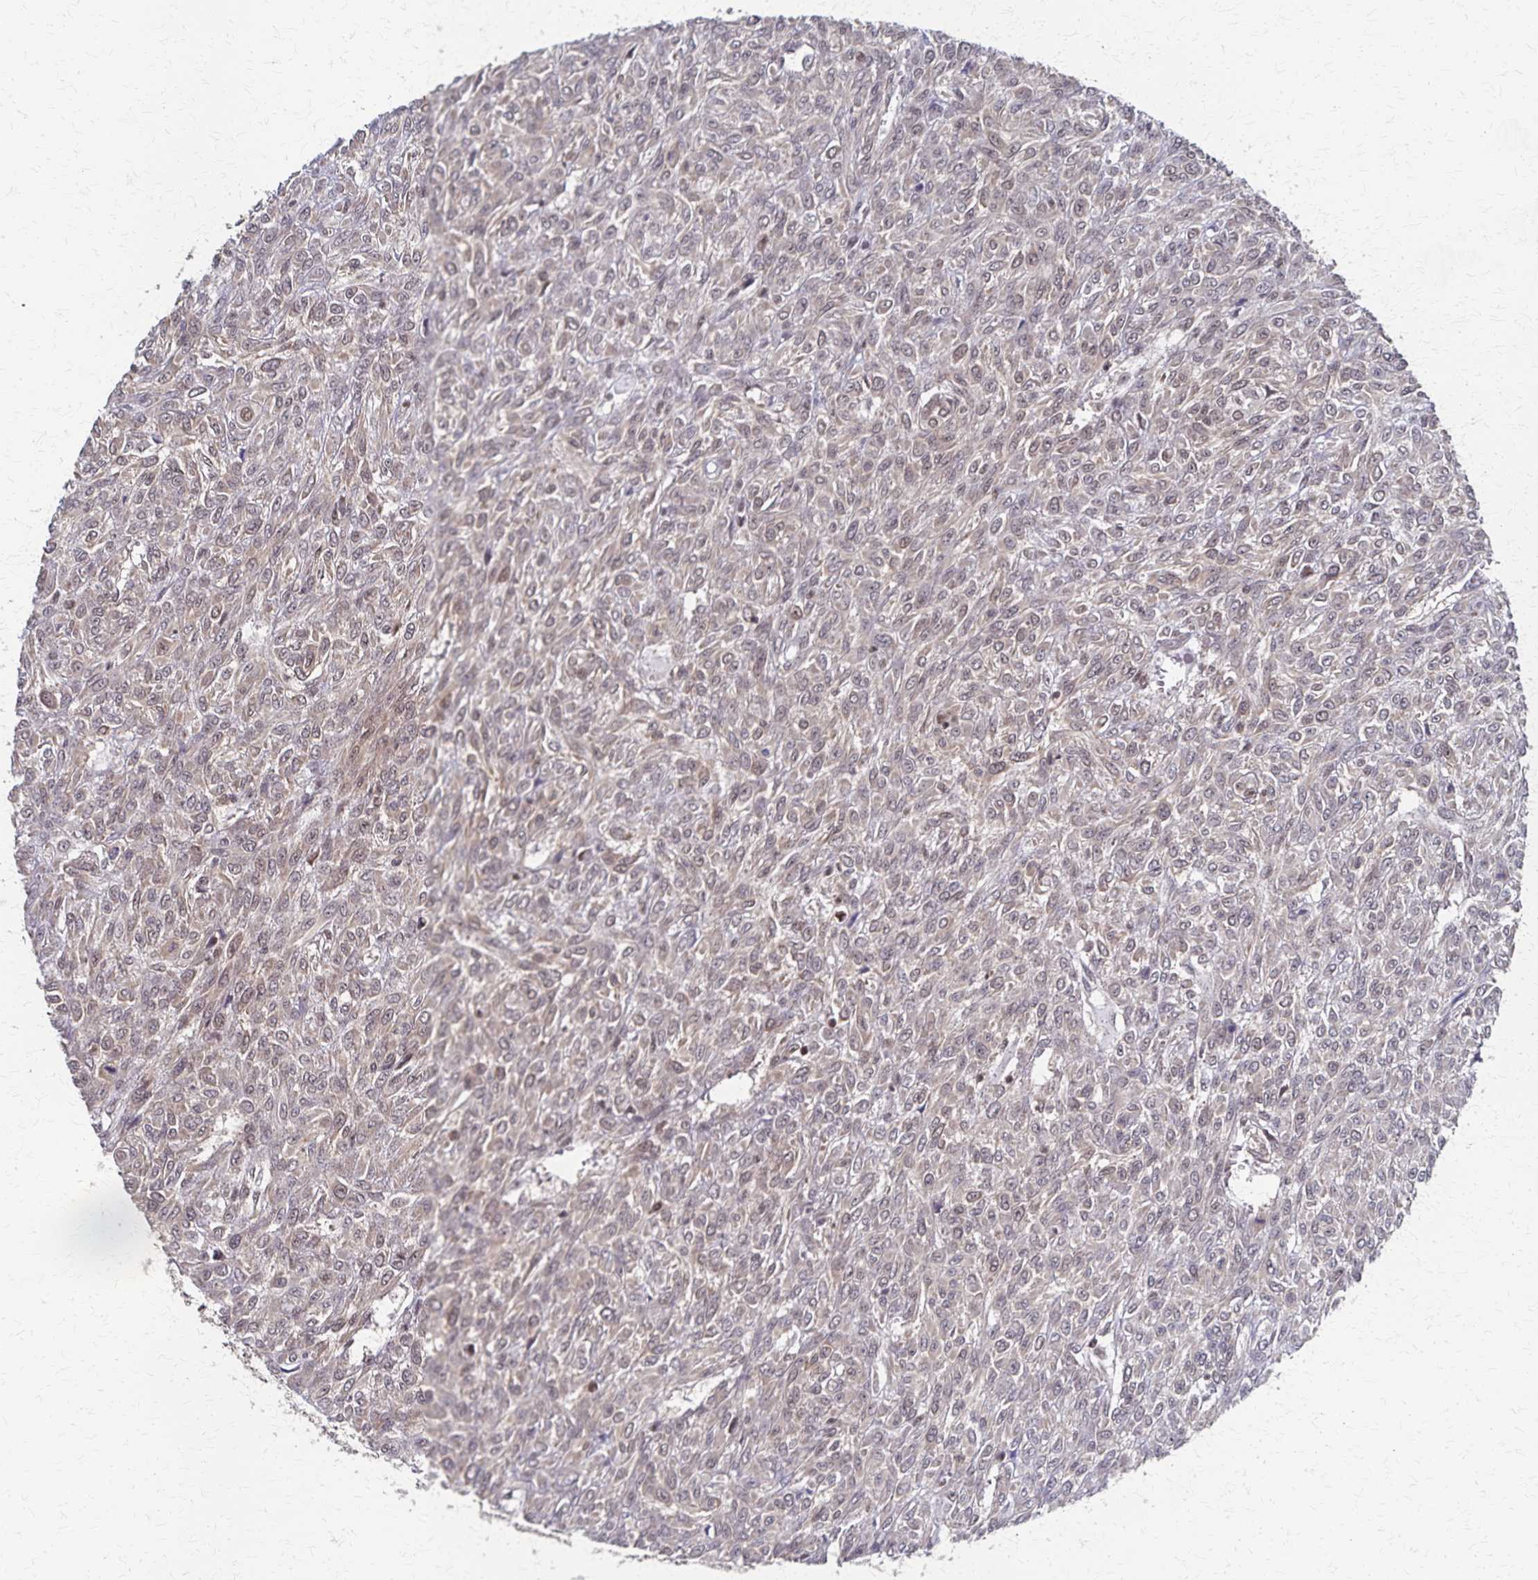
{"staining": {"intensity": "moderate", "quantity": "25%-75%", "location": "nuclear"}, "tissue": "renal cancer", "cell_type": "Tumor cells", "image_type": "cancer", "snomed": [{"axis": "morphology", "description": "Adenocarcinoma, NOS"}, {"axis": "topography", "description": "Kidney"}], "caption": "Moderate nuclear staining is present in approximately 25%-75% of tumor cells in renal adenocarcinoma.", "gene": "GTF2B", "patient": {"sex": "male", "age": 58}}